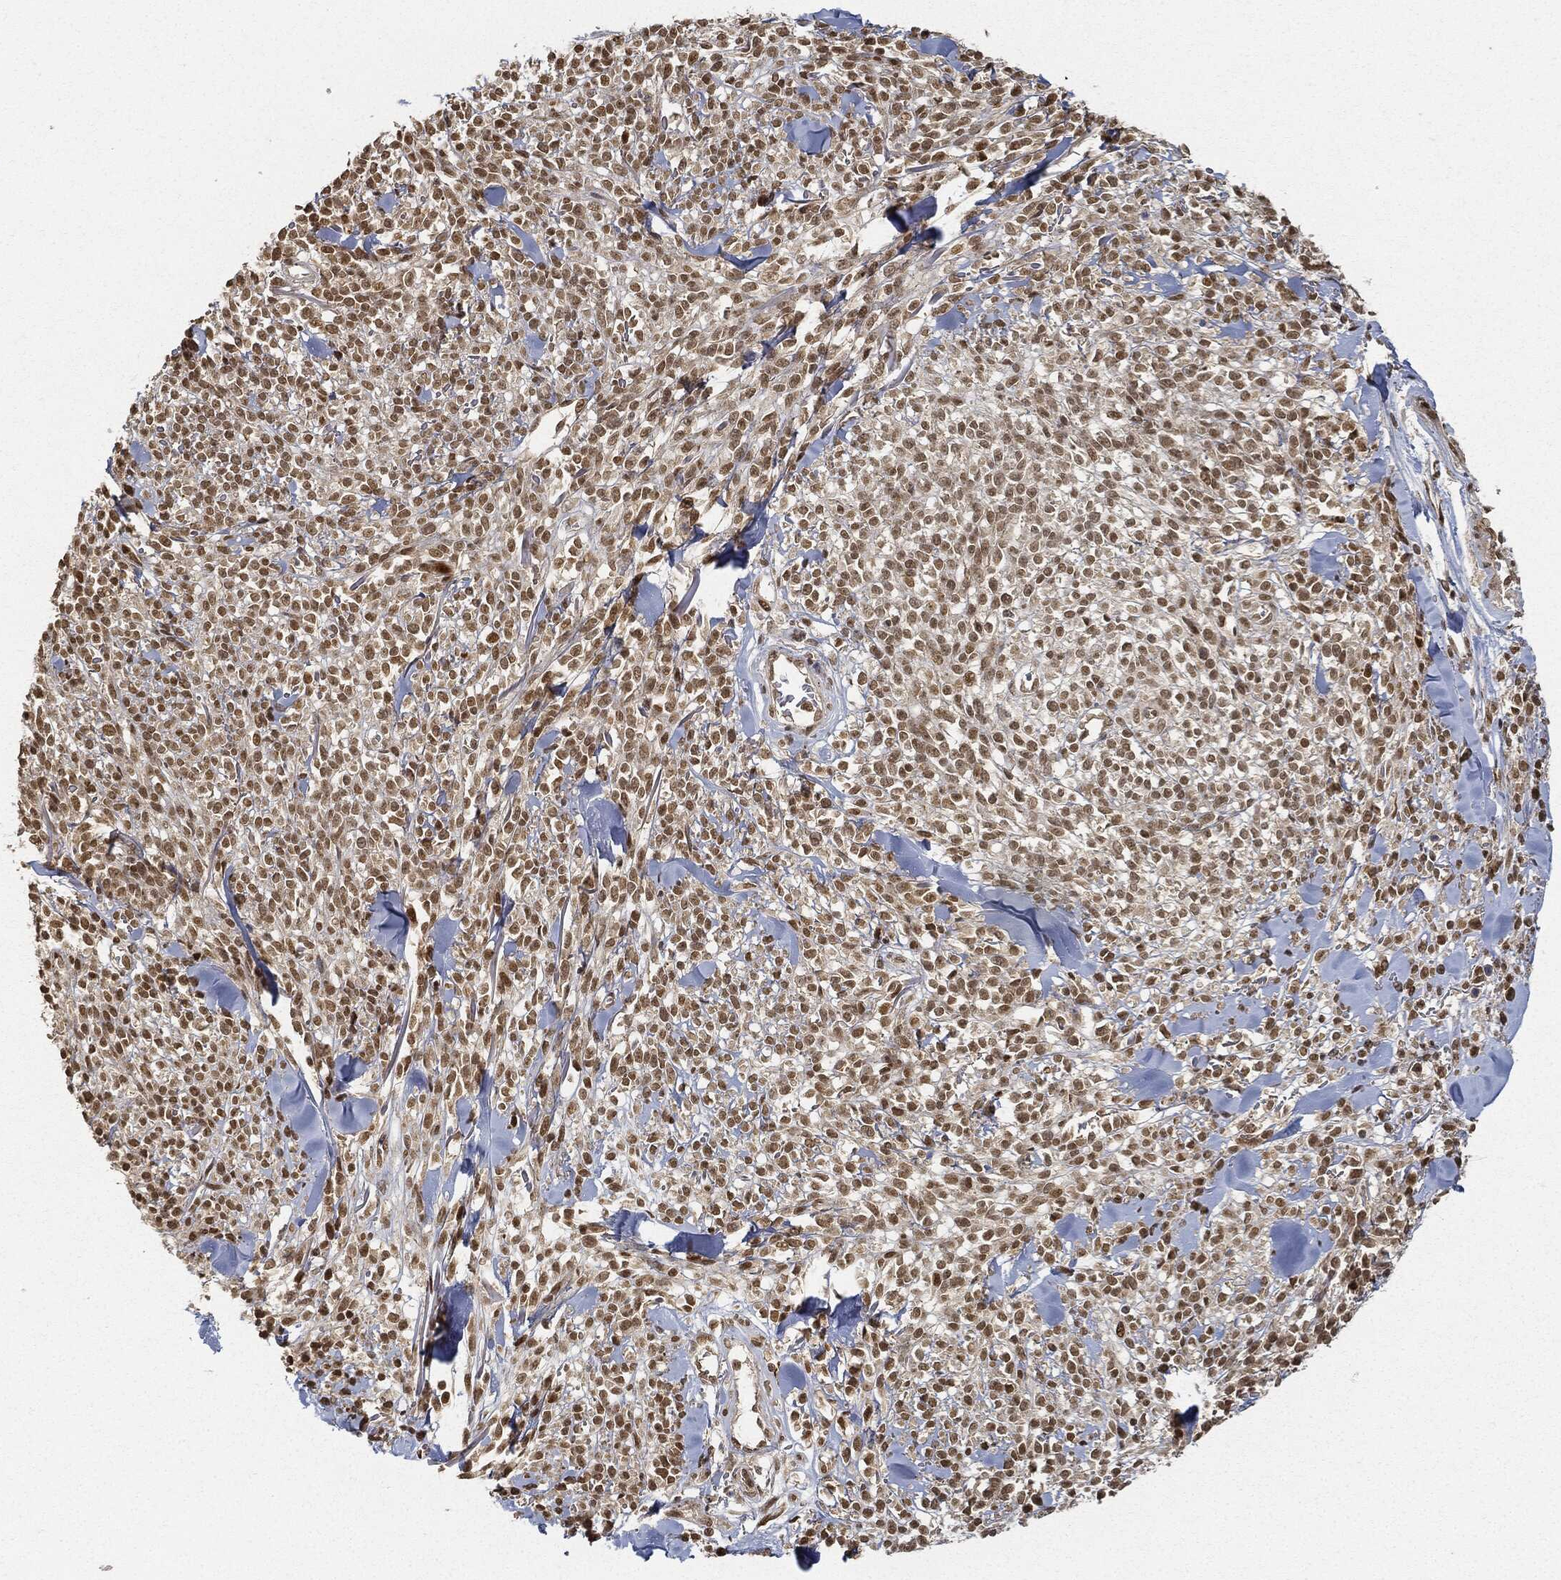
{"staining": {"intensity": "moderate", "quantity": ">75%", "location": "nuclear"}, "tissue": "melanoma", "cell_type": "Tumor cells", "image_type": "cancer", "snomed": [{"axis": "morphology", "description": "Malignant melanoma, NOS"}, {"axis": "topography", "description": "Skin"}, {"axis": "topography", "description": "Skin of trunk"}], "caption": "IHC of human malignant melanoma displays medium levels of moderate nuclear expression in approximately >75% of tumor cells.", "gene": "CIB1", "patient": {"sex": "male", "age": 74}}